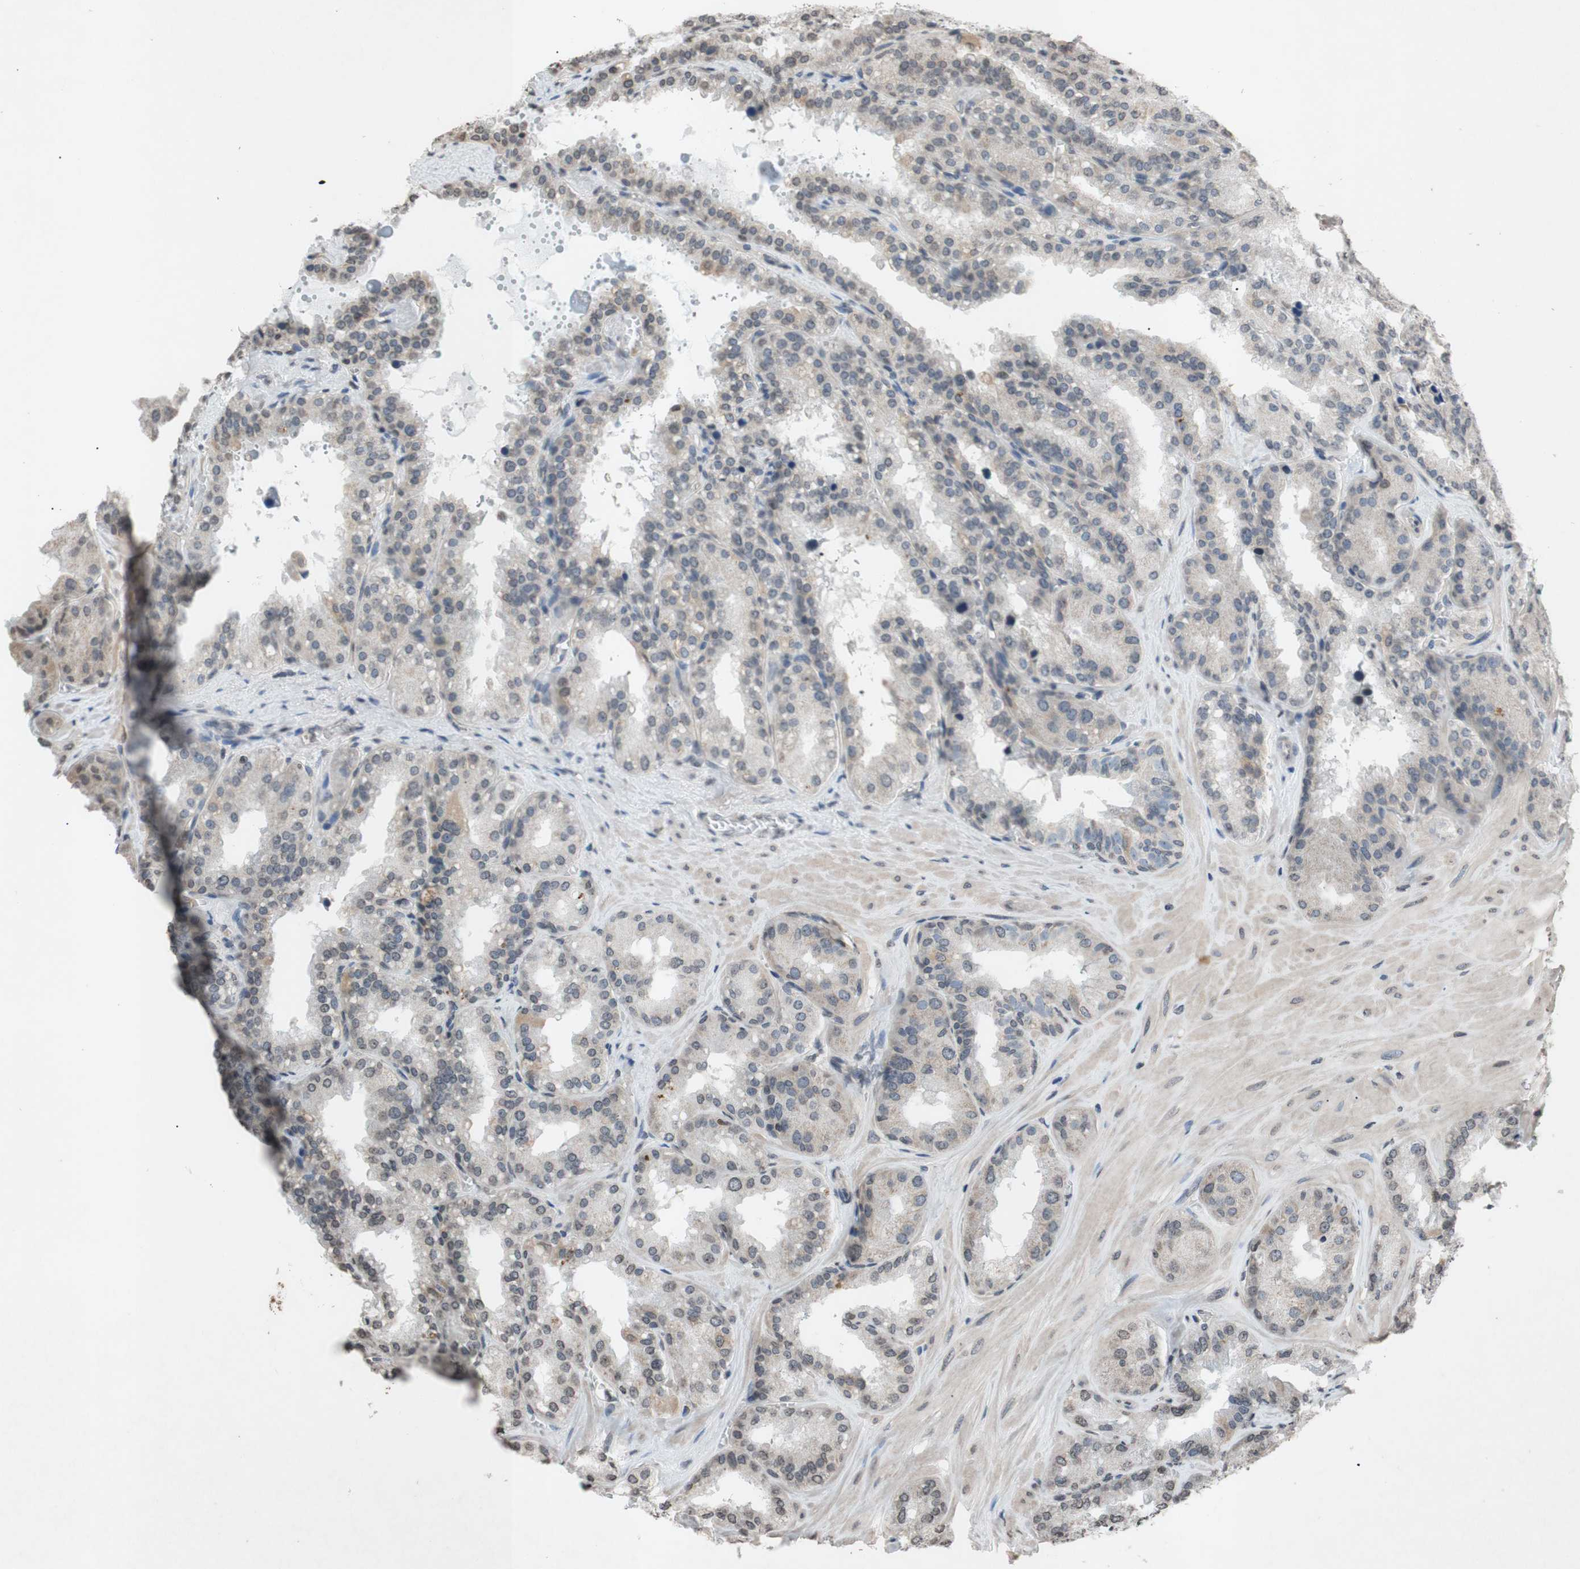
{"staining": {"intensity": "weak", "quantity": "<25%", "location": "cytoplasmic/membranous"}, "tissue": "seminal vesicle", "cell_type": "Glandular cells", "image_type": "normal", "snomed": [{"axis": "morphology", "description": "Normal tissue, NOS"}, {"axis": "topography", "description": "Prostate"}, {"axis": "topography", "description": "Seminal veicle"}], "caption": "Glandular cells show no significant protein expression in unremarkable seminal vesicle.", "gene": "MCM6", "patient": {"sex": "male", "age": 51}}